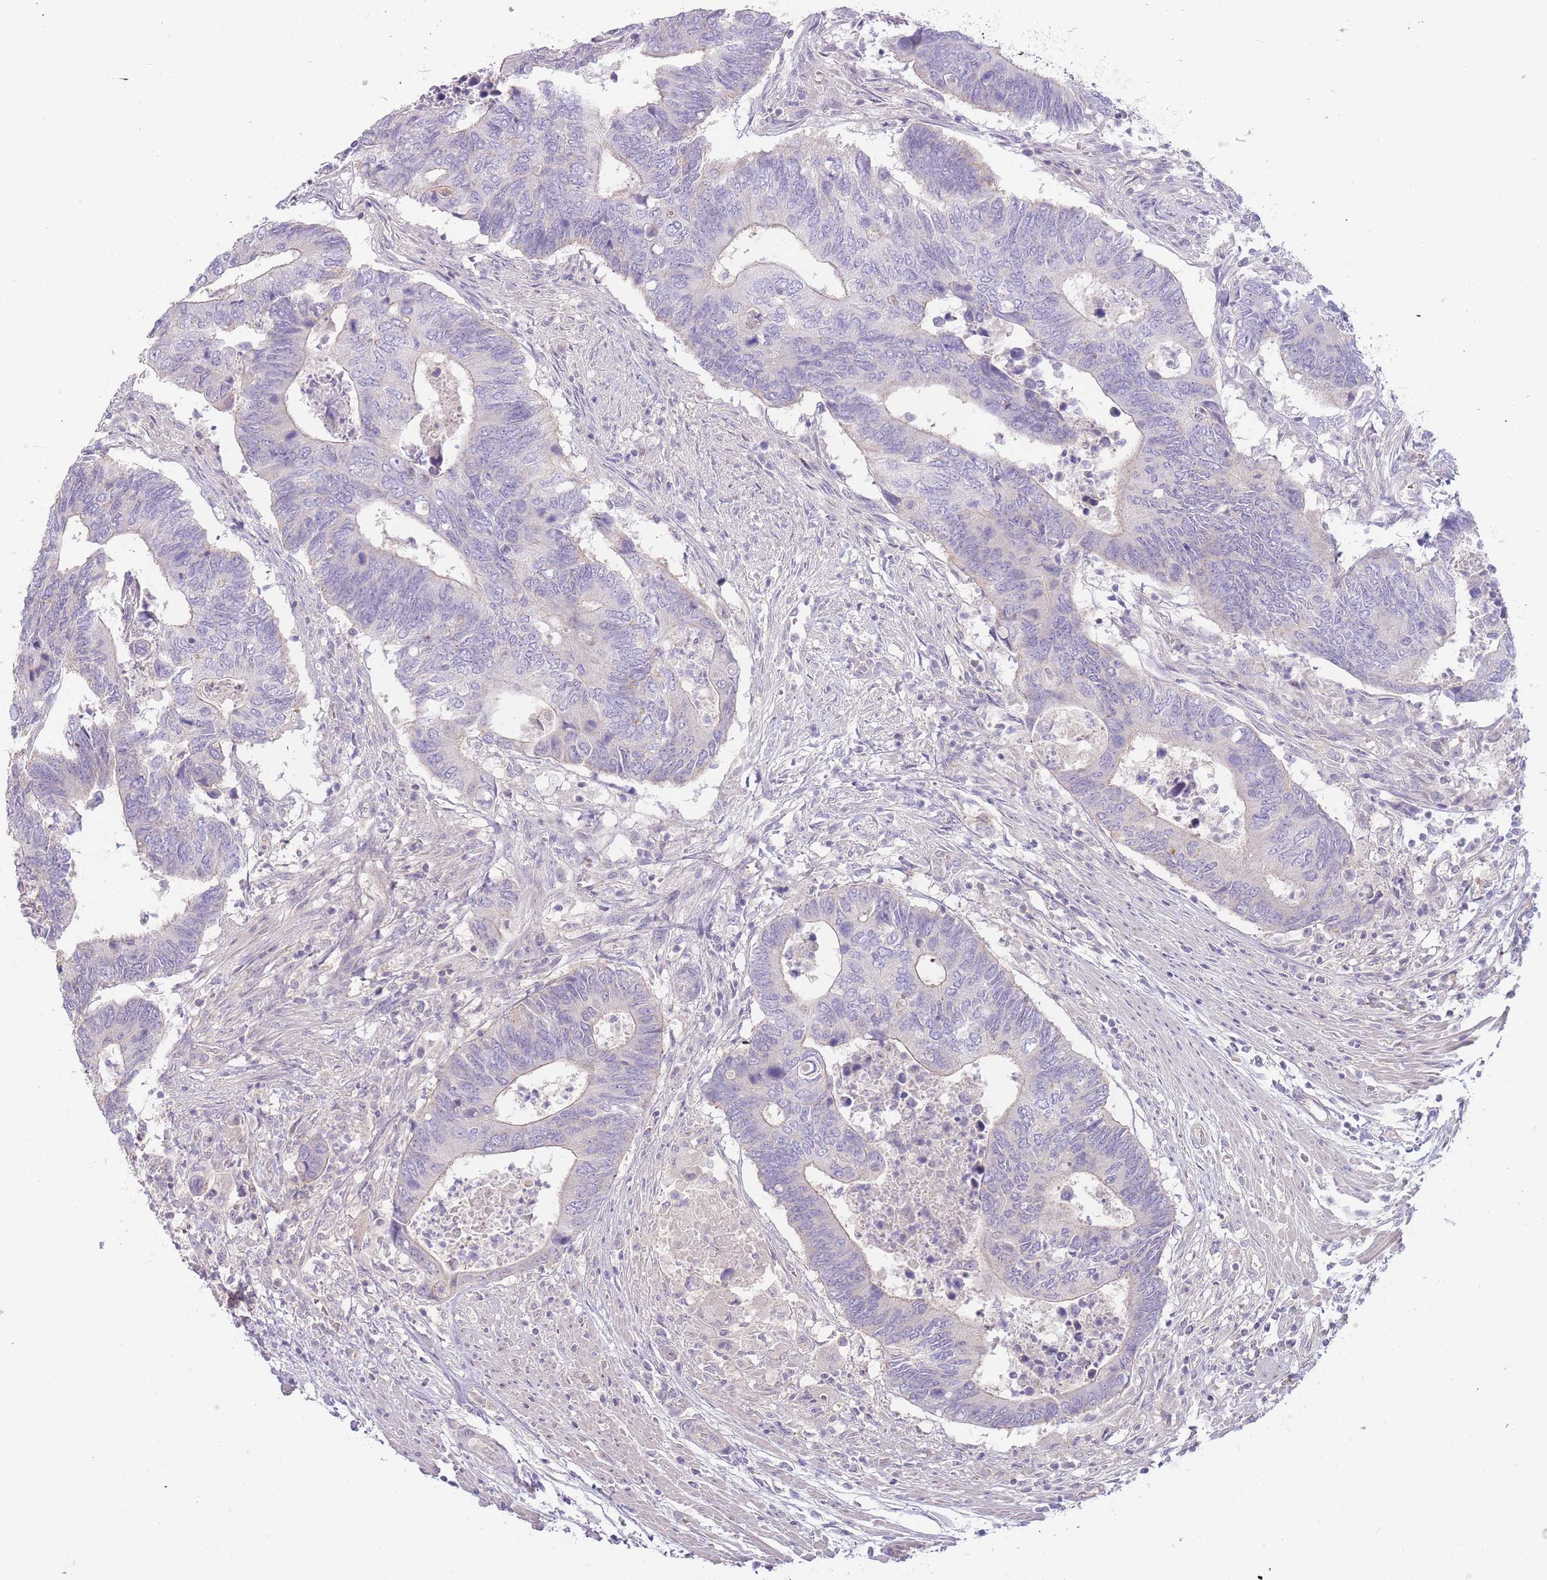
{"staining": {"intensity": "negative", "quantity": "none", "location": "none"}, "tissue": "colorectal cancer", "cell_type": "Tumor cells", "image_type": "cancer", "snomed": [{"axis": "morphology", "description": "Adenocarcinoma, NOS"}, {"axis": "topography", "description": "Colon"}], "caption": "This is an immunohistochemistry histopathology image of human colorectal cancer. There is no expression in tumor cells.", "gene": "SPHKAP", "patient": {"sex": "male", "age": 87}}